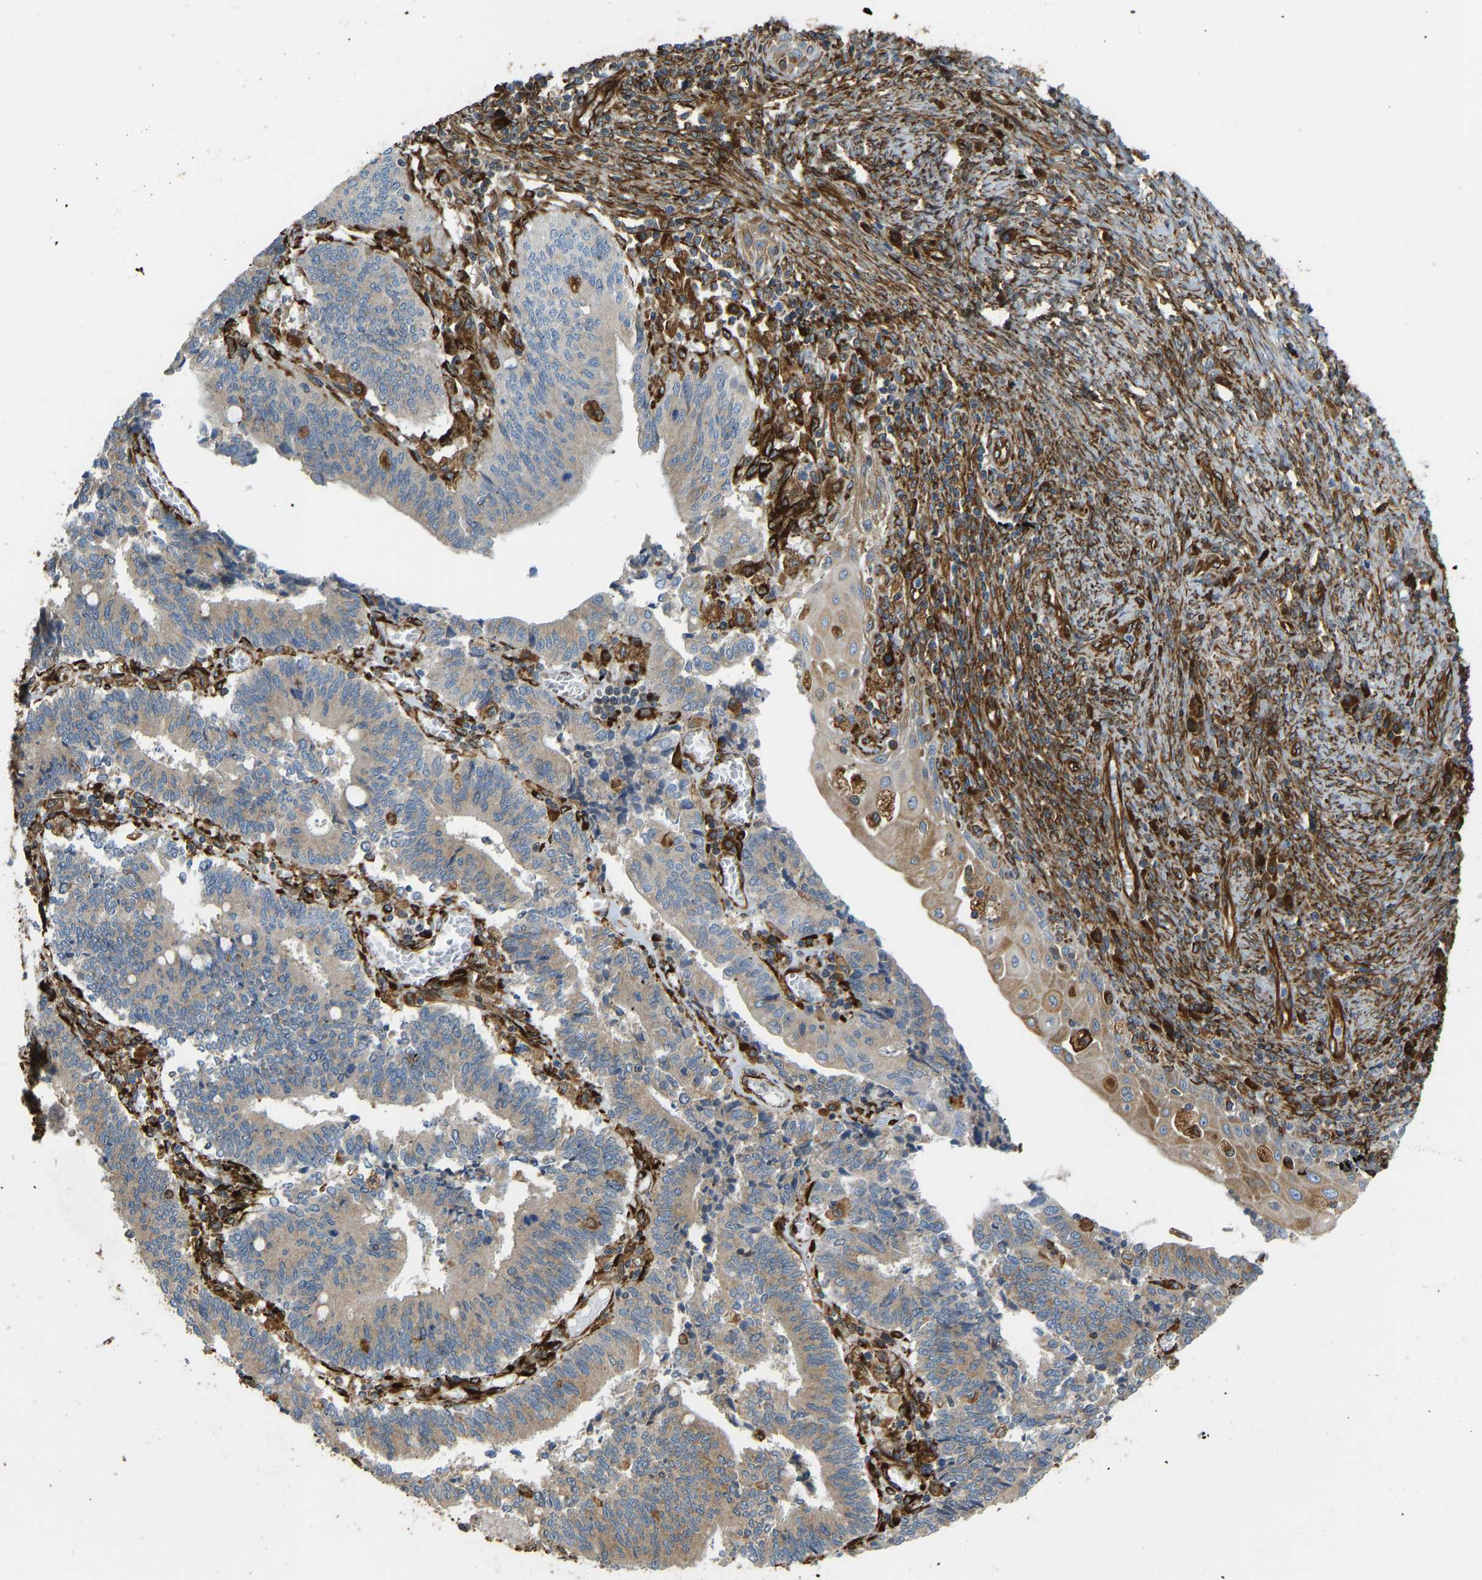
{"staining": {"intensity": "weak", "quantity": ">75%", "location": "cytoplasmic/membranous"}, "tissue": "cervical cancer", "cell_type": "Tumor cells", "image_type": "cancer", "snomed": [{"axis": "morphology", "description": "Adenocarcinoma, NOS"}, {"axis": "topography", "description": "Cervix"}], "caption": "DAB immunohistochemical staining of cervical cancer displays weak cytoplasmic/membranous protein staining in about >75% of tumor cells.", "gene": "BEX3", "patient": {"sex": "female", "age": 44}}